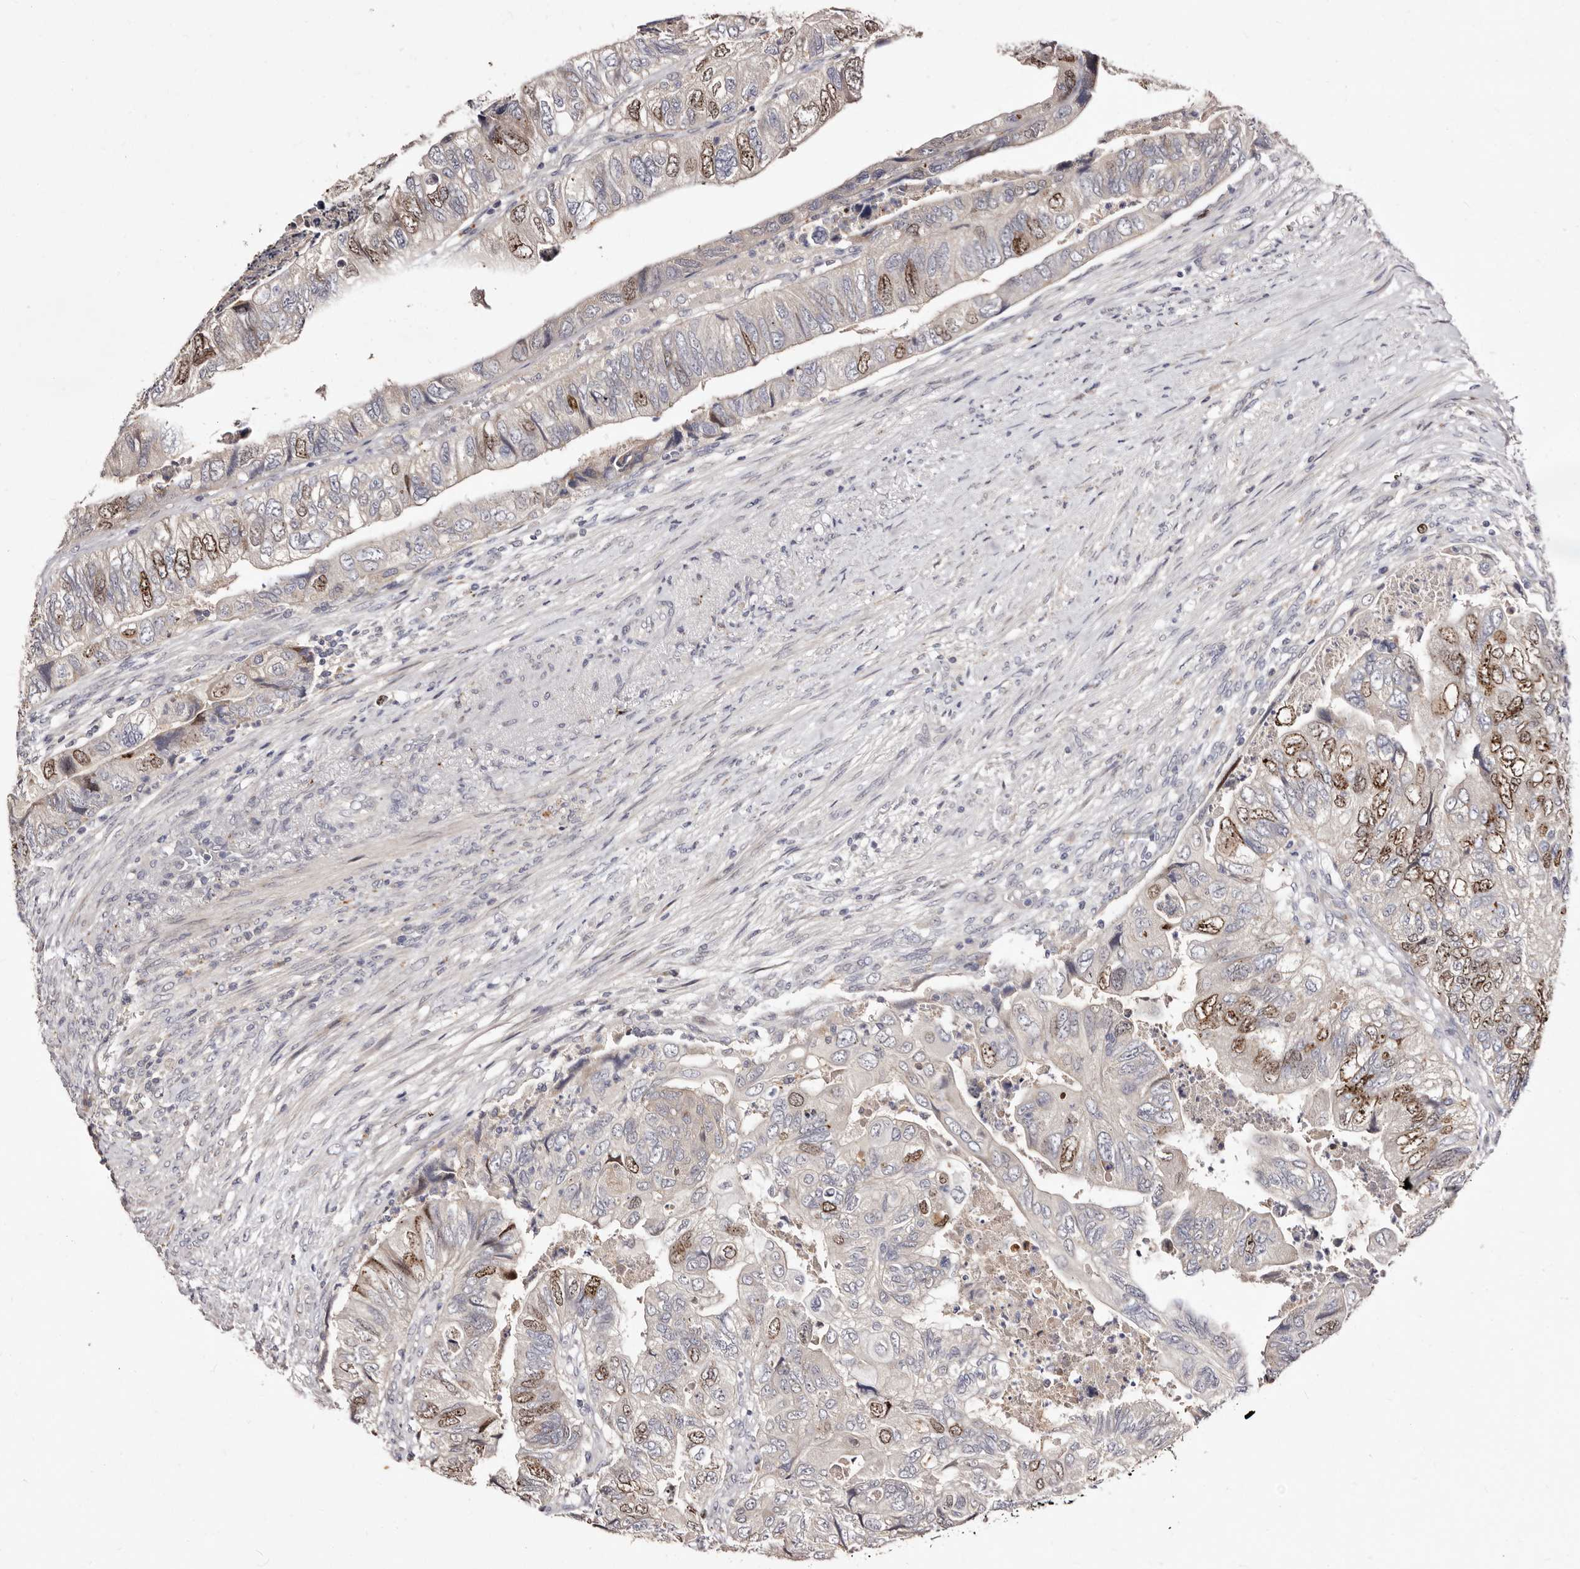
{"staining": {"intensity": "moderate", "quantity": "25%-75%", "location": "nuclear"}, "tissue": "colorectal cancer", "cell_type": "Tumor cells", "image_type": "cancer", "snomed": [{"axis": "morphology", "description": "Adenocarcinoma, NOS"}, {"axis": "topography", "description": "Rectum"}], "caption": "Immunohistochemical staining of human colorectal cancer (adenocarcinoma) shows moderate nuclear protein expression in approximately 25%-75% of tumor cells.", "gene": "CDCA8", "patient": {"sex": "male", "age": 63}}